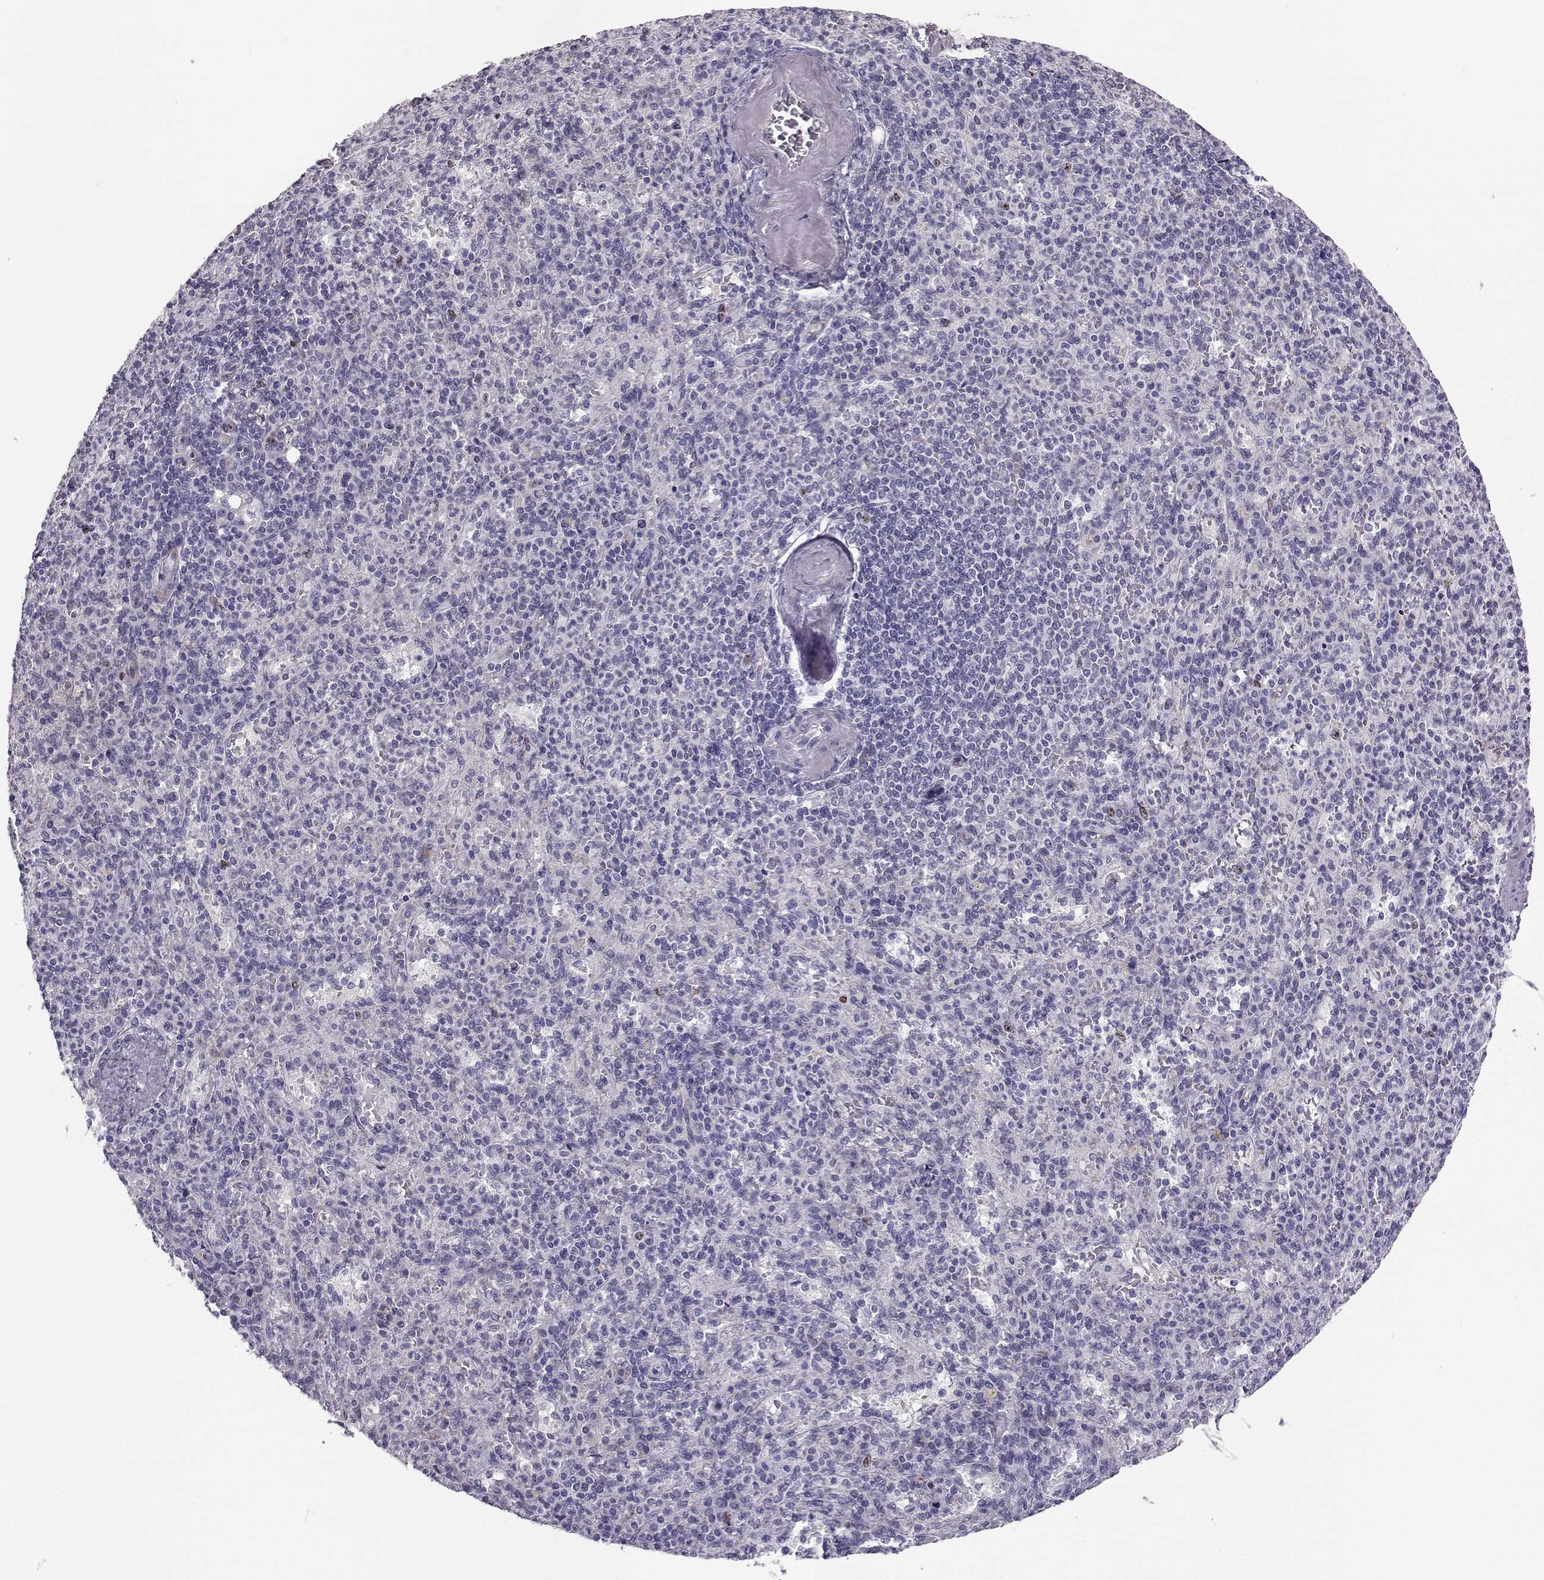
{"staining": {"intensity": "moderate", "quantity": "<25%", "location": "nuclear"}, "tissue": "spleen", "cell_type": "Cells in red pulp", "image_type": "normal", "snomed": [{"axis": "morphology", "description": "Normal tissue, NOS"}, {"axis": "topography", "description": "Spleen"}], "caption": "Cells in red pulp display low levels of moderate nuclear positivity in about <25% of cells in normal spleen. (Stains: DAB (3,3'-diaminobenzidine) in brown, nuclei in blue, Microscopy: brightfield microscopy at high magnification).", "gene": "NPW", "patient": {"sex": "female", "age": 74}}